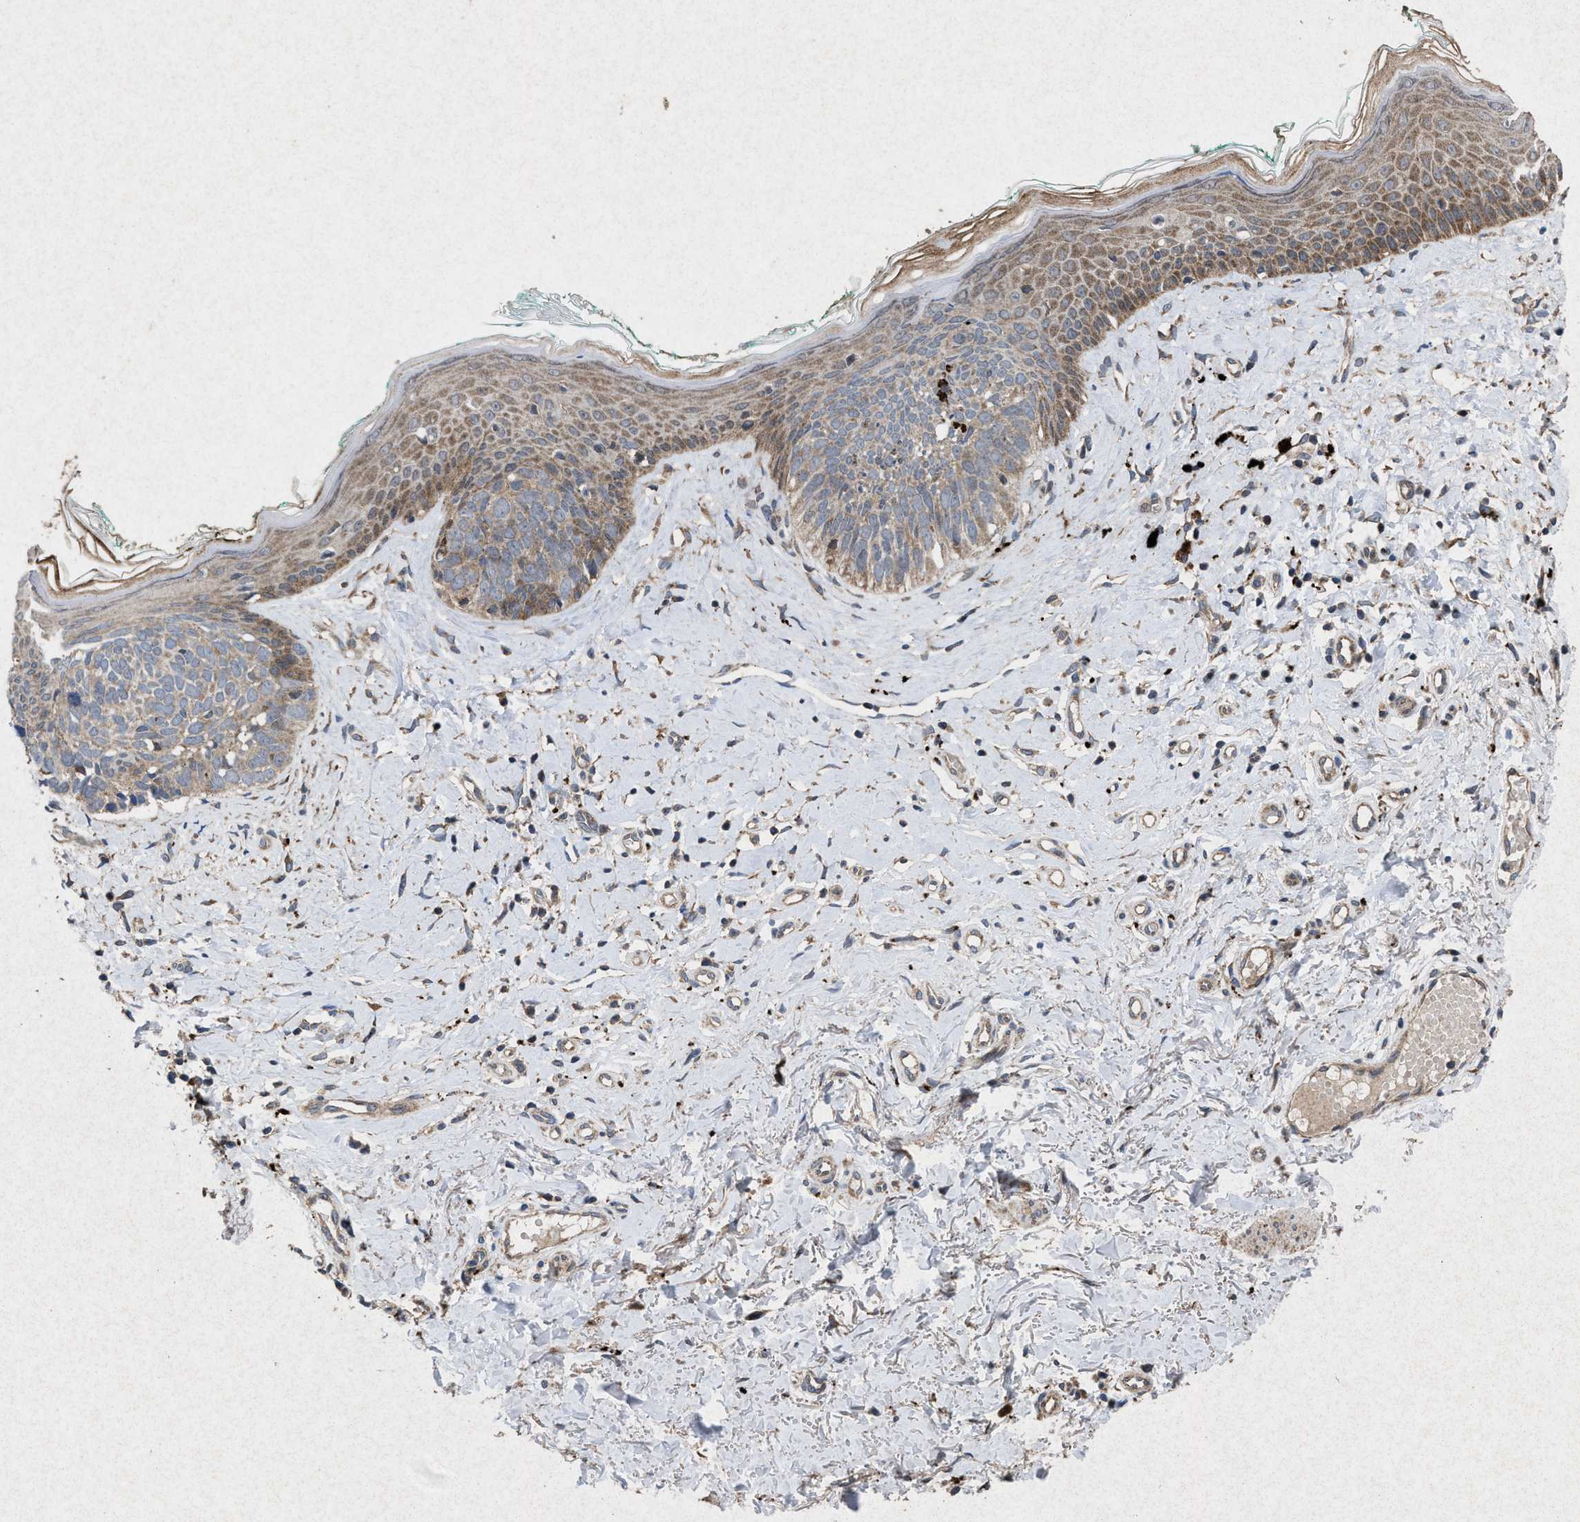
{"staining": {"intensity": "weak", "quantity": "25%-75%", "location": "cytoplasmic/membranous"}, "tissue": "skin cancer", "cell_type": "Tumor cells", "image_type": "cancer", "snomed": [{"axis": "morphology", "description": "Basal cell carcinoma"}, {"axis": "topography", "description": "Skin"}], "caption": "Brown immunohistochemical staining in human skin cancer displays weak cytoplasmic/membranous staining in about 25%-75% of tumor cells.", "gene": "MSI2", "patient": {"sex": "male", "age": 48}}